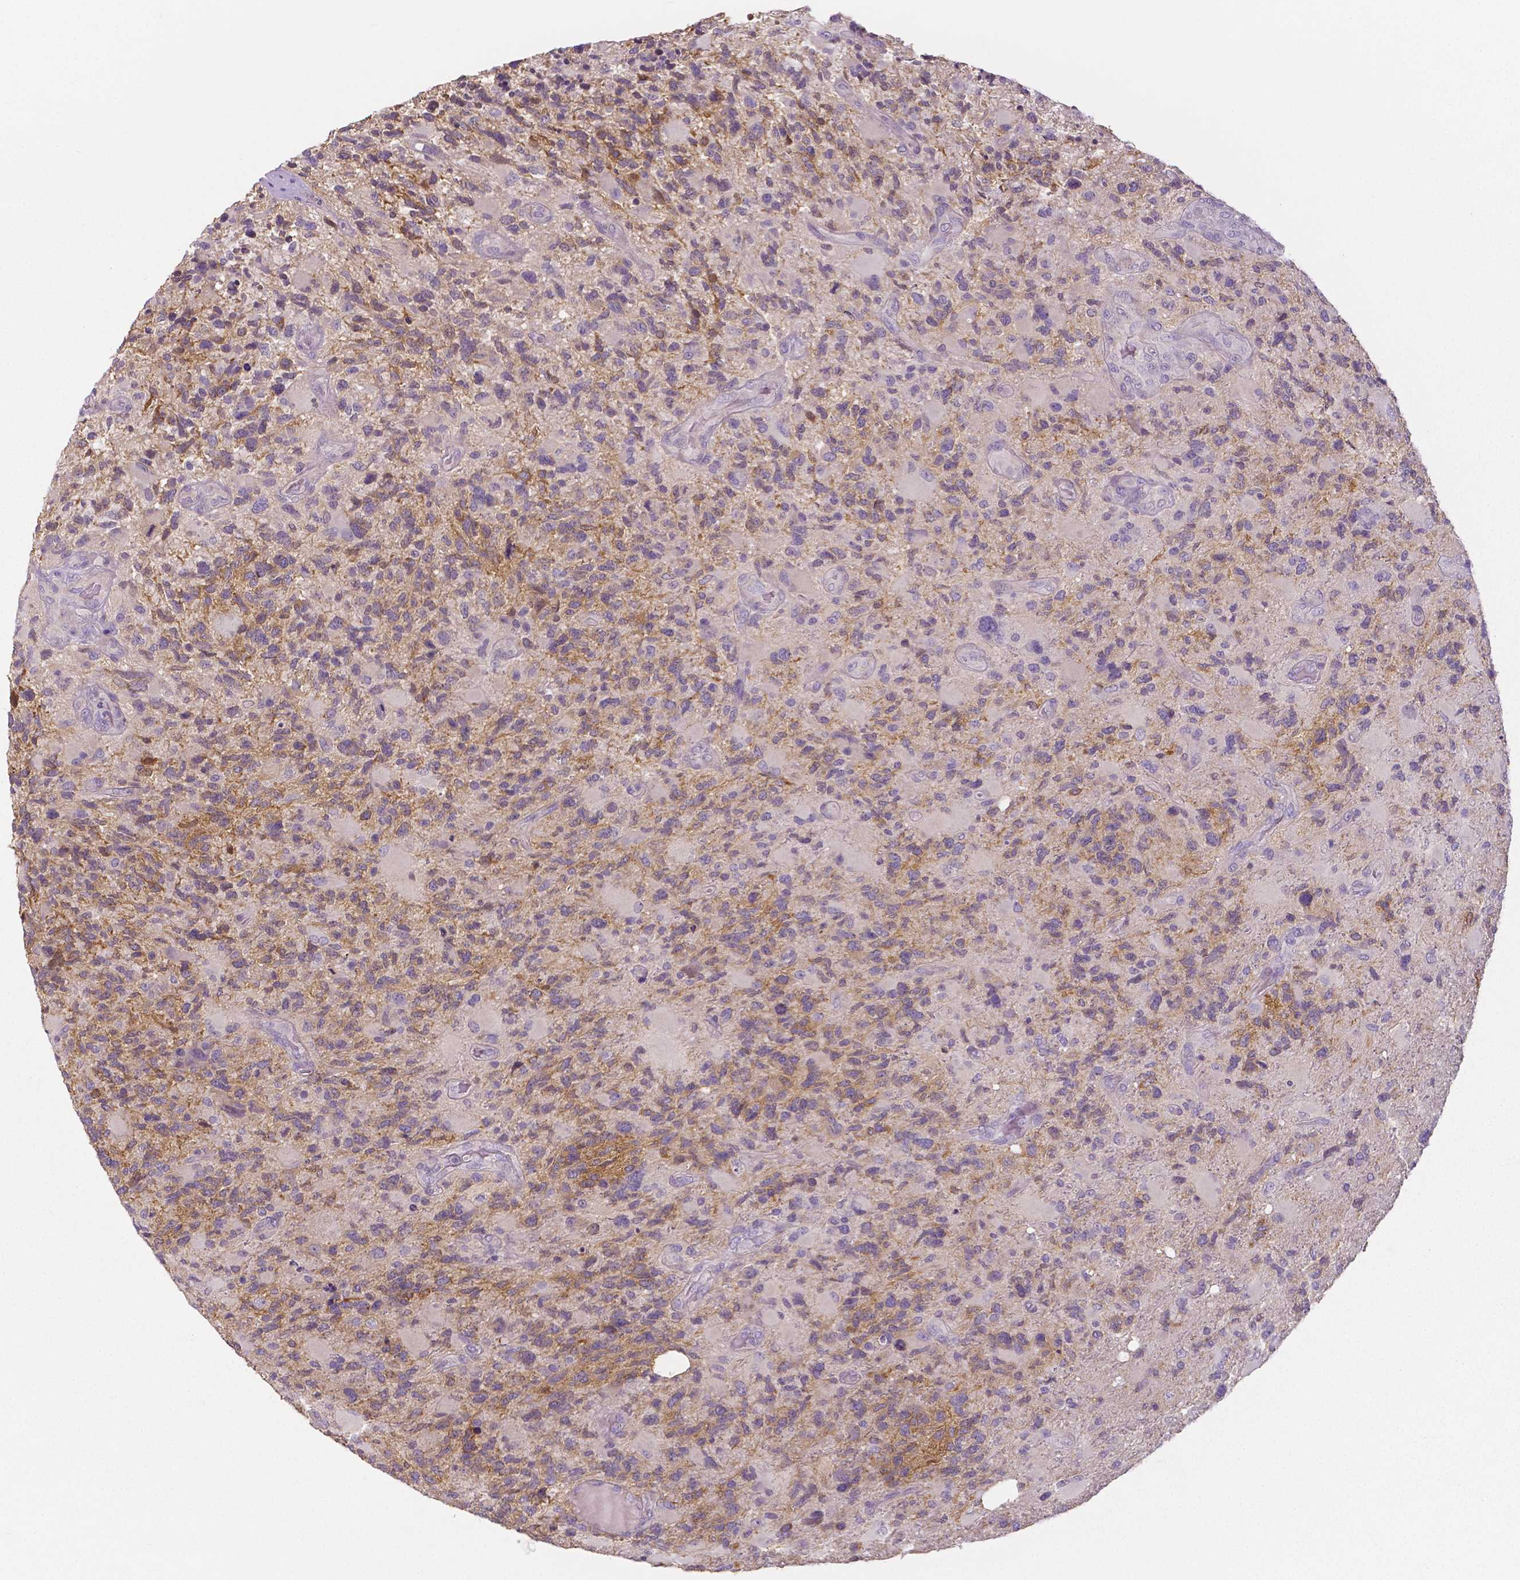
{"staining": {"intensity": "weak", "quantity": "25%-75%", "location": "cytoplasmic/membranous"}, "tissue": "glioma", "cell_type": "Tumor cells", "image_type": "cancer", "snomed": [{"axis": "morphology", "description": "Glioma, malignant, High grade"}, {"axis": "topography", "description": "Brain"}], "caption": "IHC (DAB (3,3'-diaminobenzidine)) staining of human glioma displays weak cytoplasmic/membranous protein expression in approximately 25%-75% of tumor cells.", "gene": "CRMP1", "patient": {"sex": "female", "age": 71}}